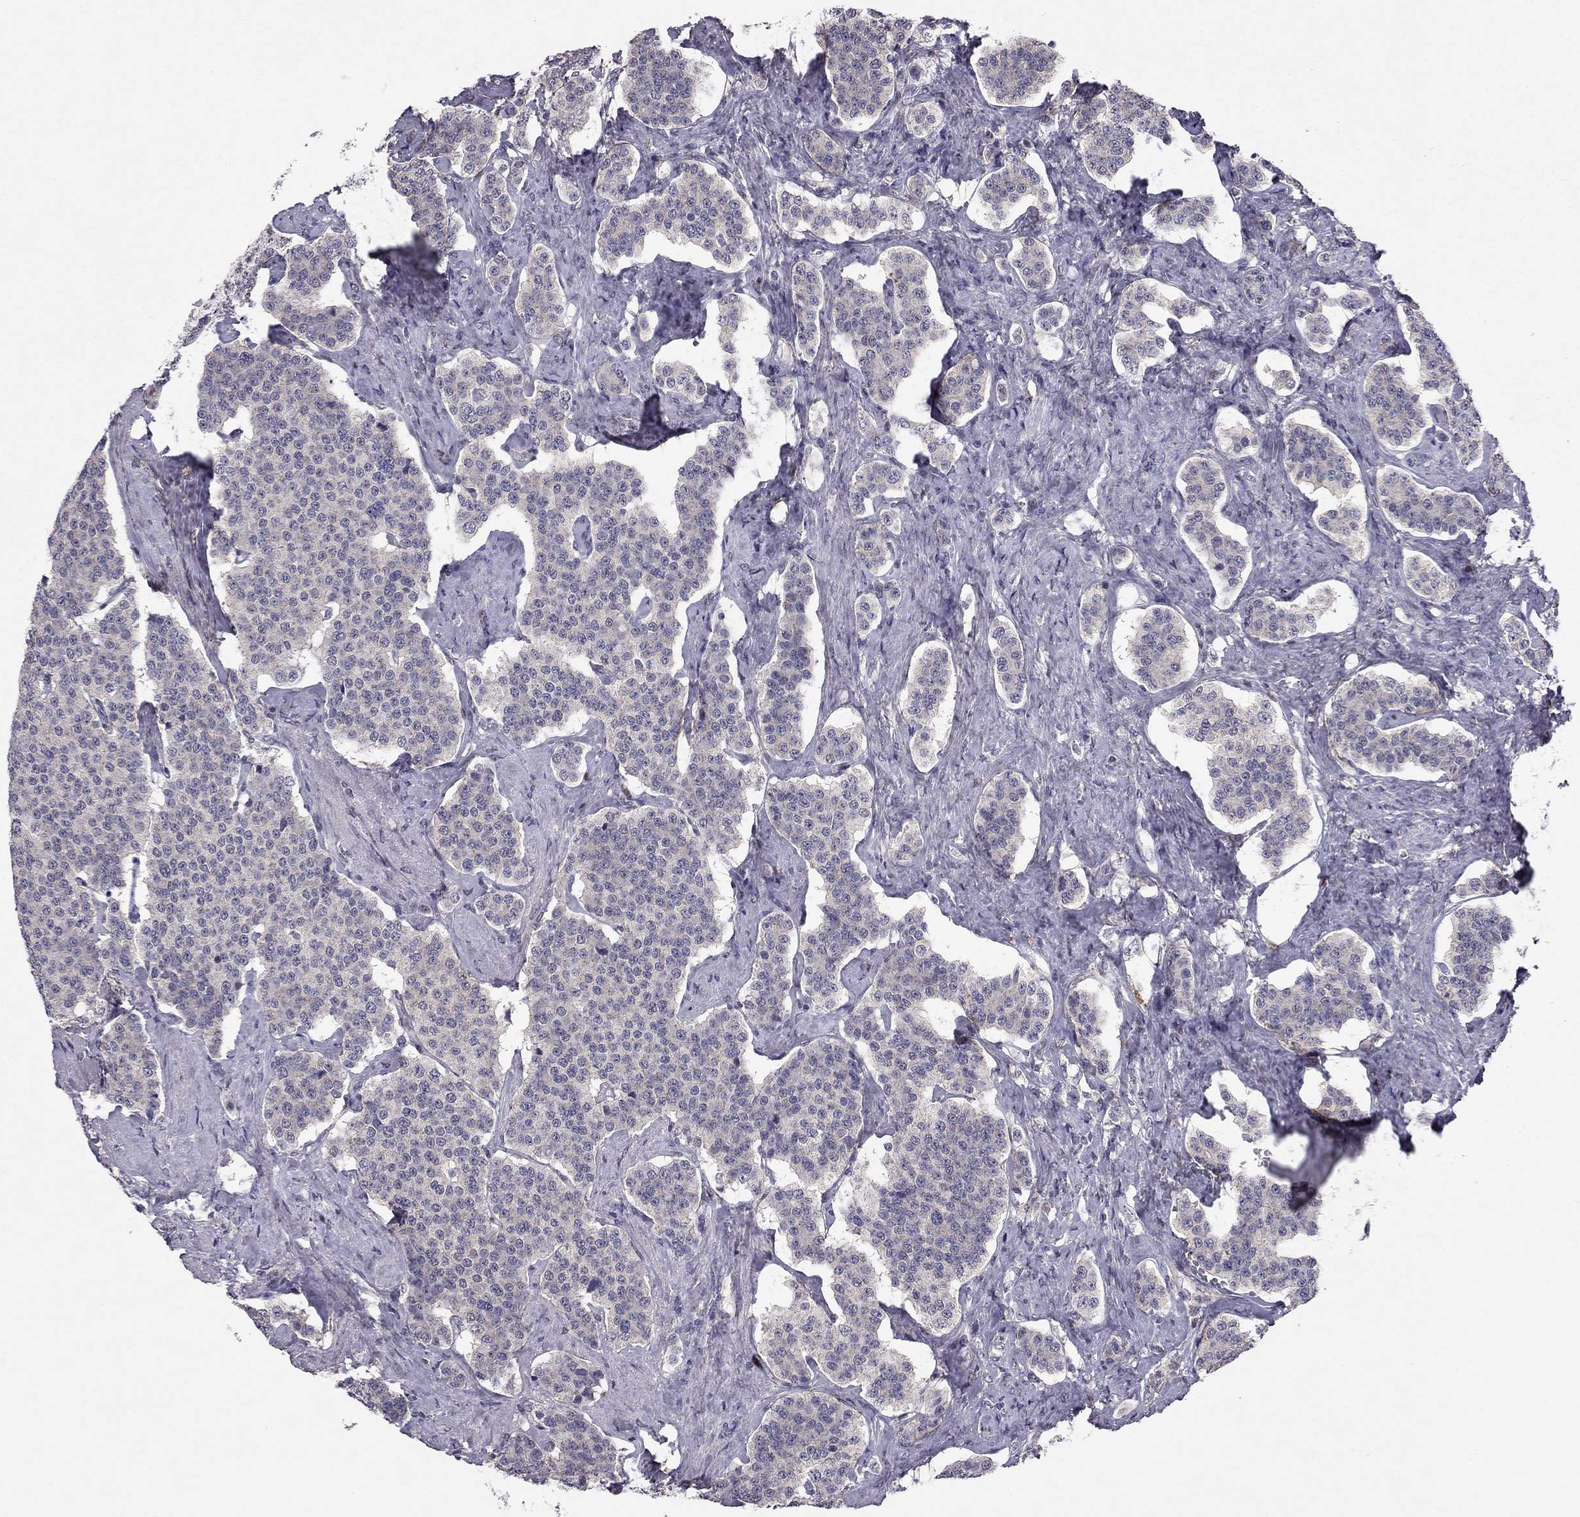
{"staining": {"intensity": "negative", "quantity": "none", "location": "none"}, "tissue": "carcinoid", "cell_type": "Tumor cells", "image_type": "cancer", "snomed": [{"axis": "morphology", "description": "Carcinoid, malignant, NOS"}, {"axis": "topography", "description": "Small intestine"}], "caption": "Immunohistochemical staining of carcinoid reveals no significant positivity in tumor cells.", "gene": "ESR2", "patient": {"sex": "female", "age": 58}}